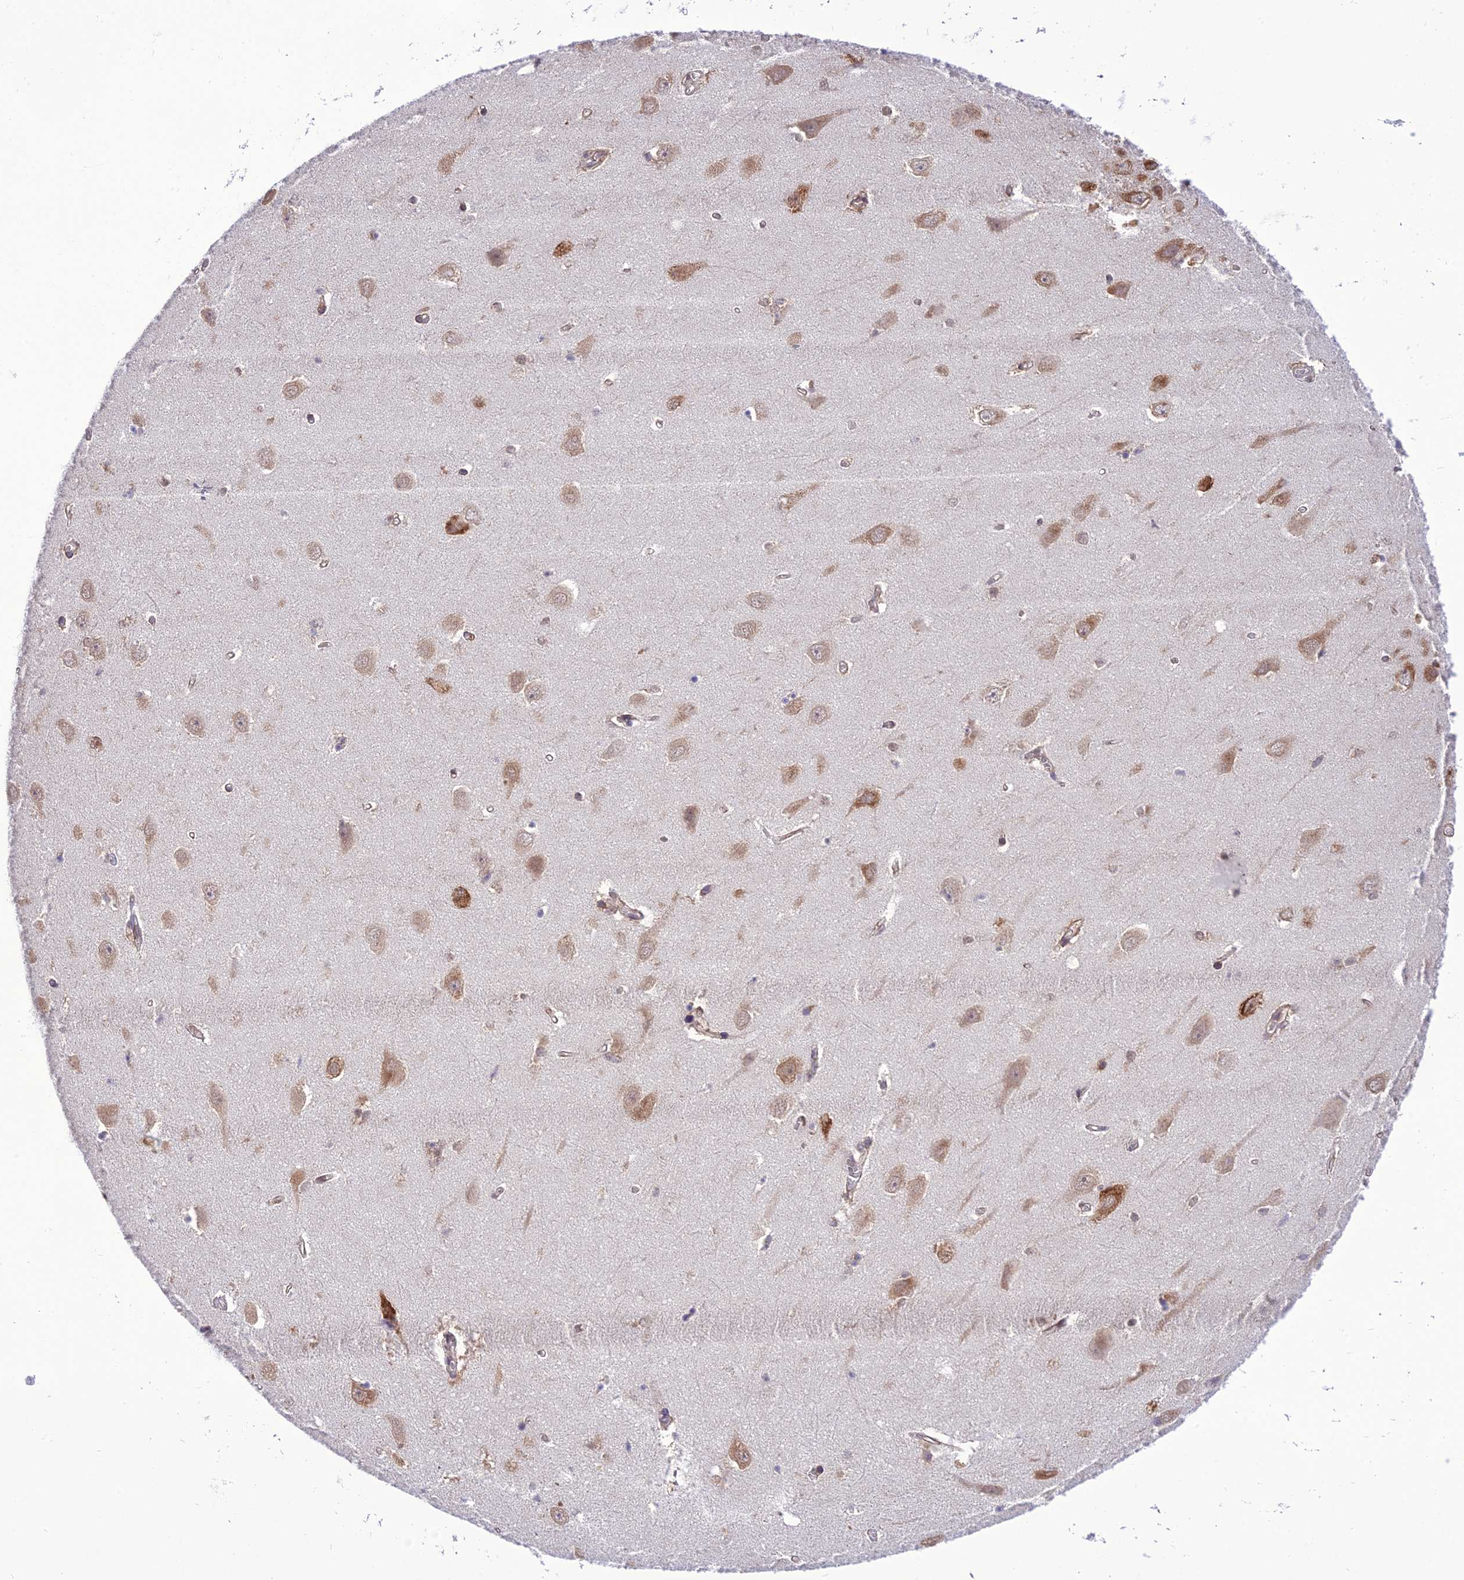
{"staining": {"intensity": "moderate", "quantity": "<25%", "location": "cytoplasmic/membranous"}, "tissue": "hippocampus", "cell_type": "Glial cells", "image_type": "normal", "snomed": [{"axis": "morphology", "description": "Normal tissue, NOS"}, {"axis": "topography", "description": "Hippocampus"}], "caption": "Hippocampus stained with DAB immunohistochemistry shows low levels of moderate cytoplasmic/membranous positivity in approximately <25% of glial cells. The staining was performed using DAB (3,3'-diaminobenzidine) to visualize the protein expression in brown, while the nuclei were stained in blue with hematoxylin (Magnification: 20x).", "gene": "DHCR7", "patient": {"sex": "female", "age": 64}}